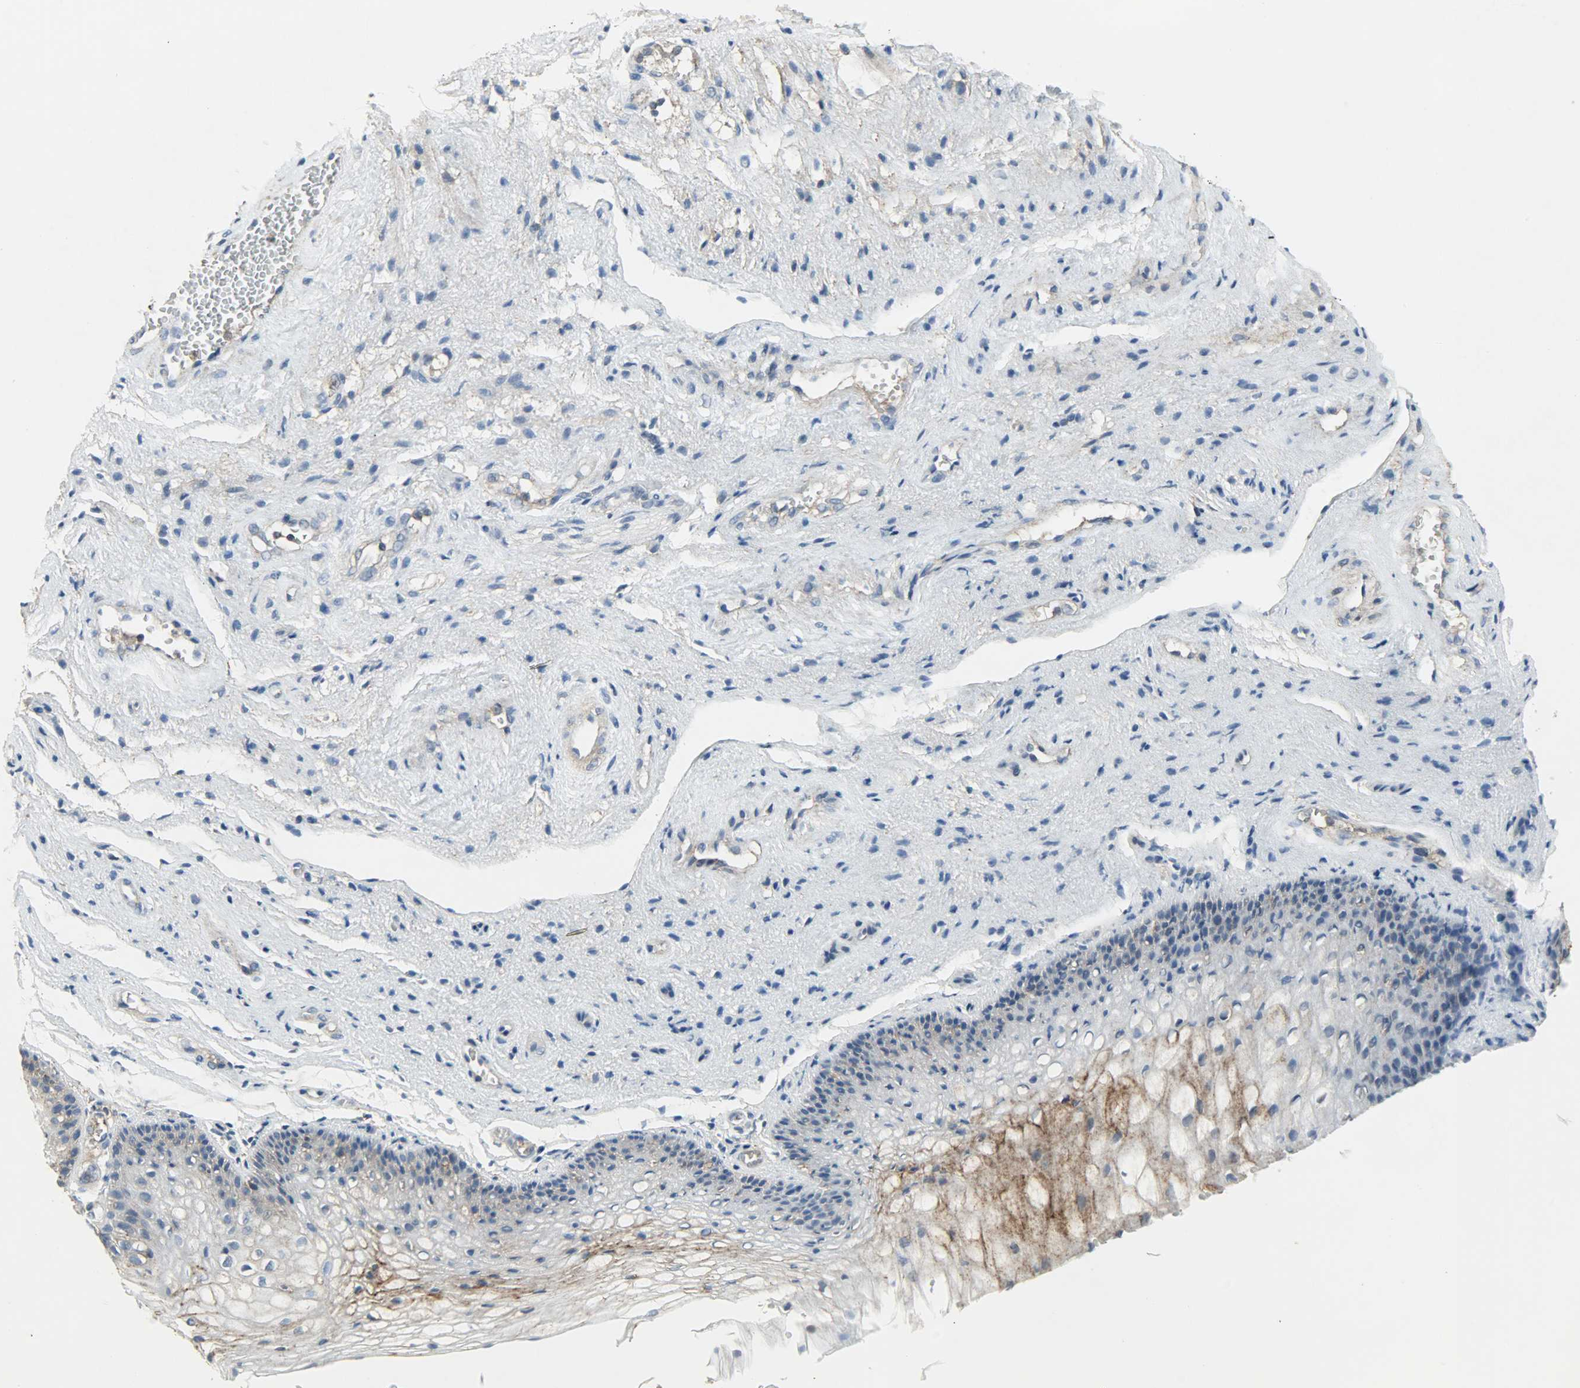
{"staining": {"intensity": "weak", "quantity": "25%-75%", "location": "cytoplasmic/membranous"}, "tissue": "vagina", "cell_type": "Squamous epithelial cells", "image_type": "normal", "snomed": [{"axis": "morphology", "description": "Normal tissue, NOS"}, {"axis": "topography", "description": "Vagina"}], "caption": "An image showing weak cytoplasmic/membranous expression in approximately 25%-75% of squamous epithelial cells in normal vagina, as visualized by brown immunohistochemical staining.", "gene": "DNAJA4", "patient": {"sex": "female", "age": 34}}